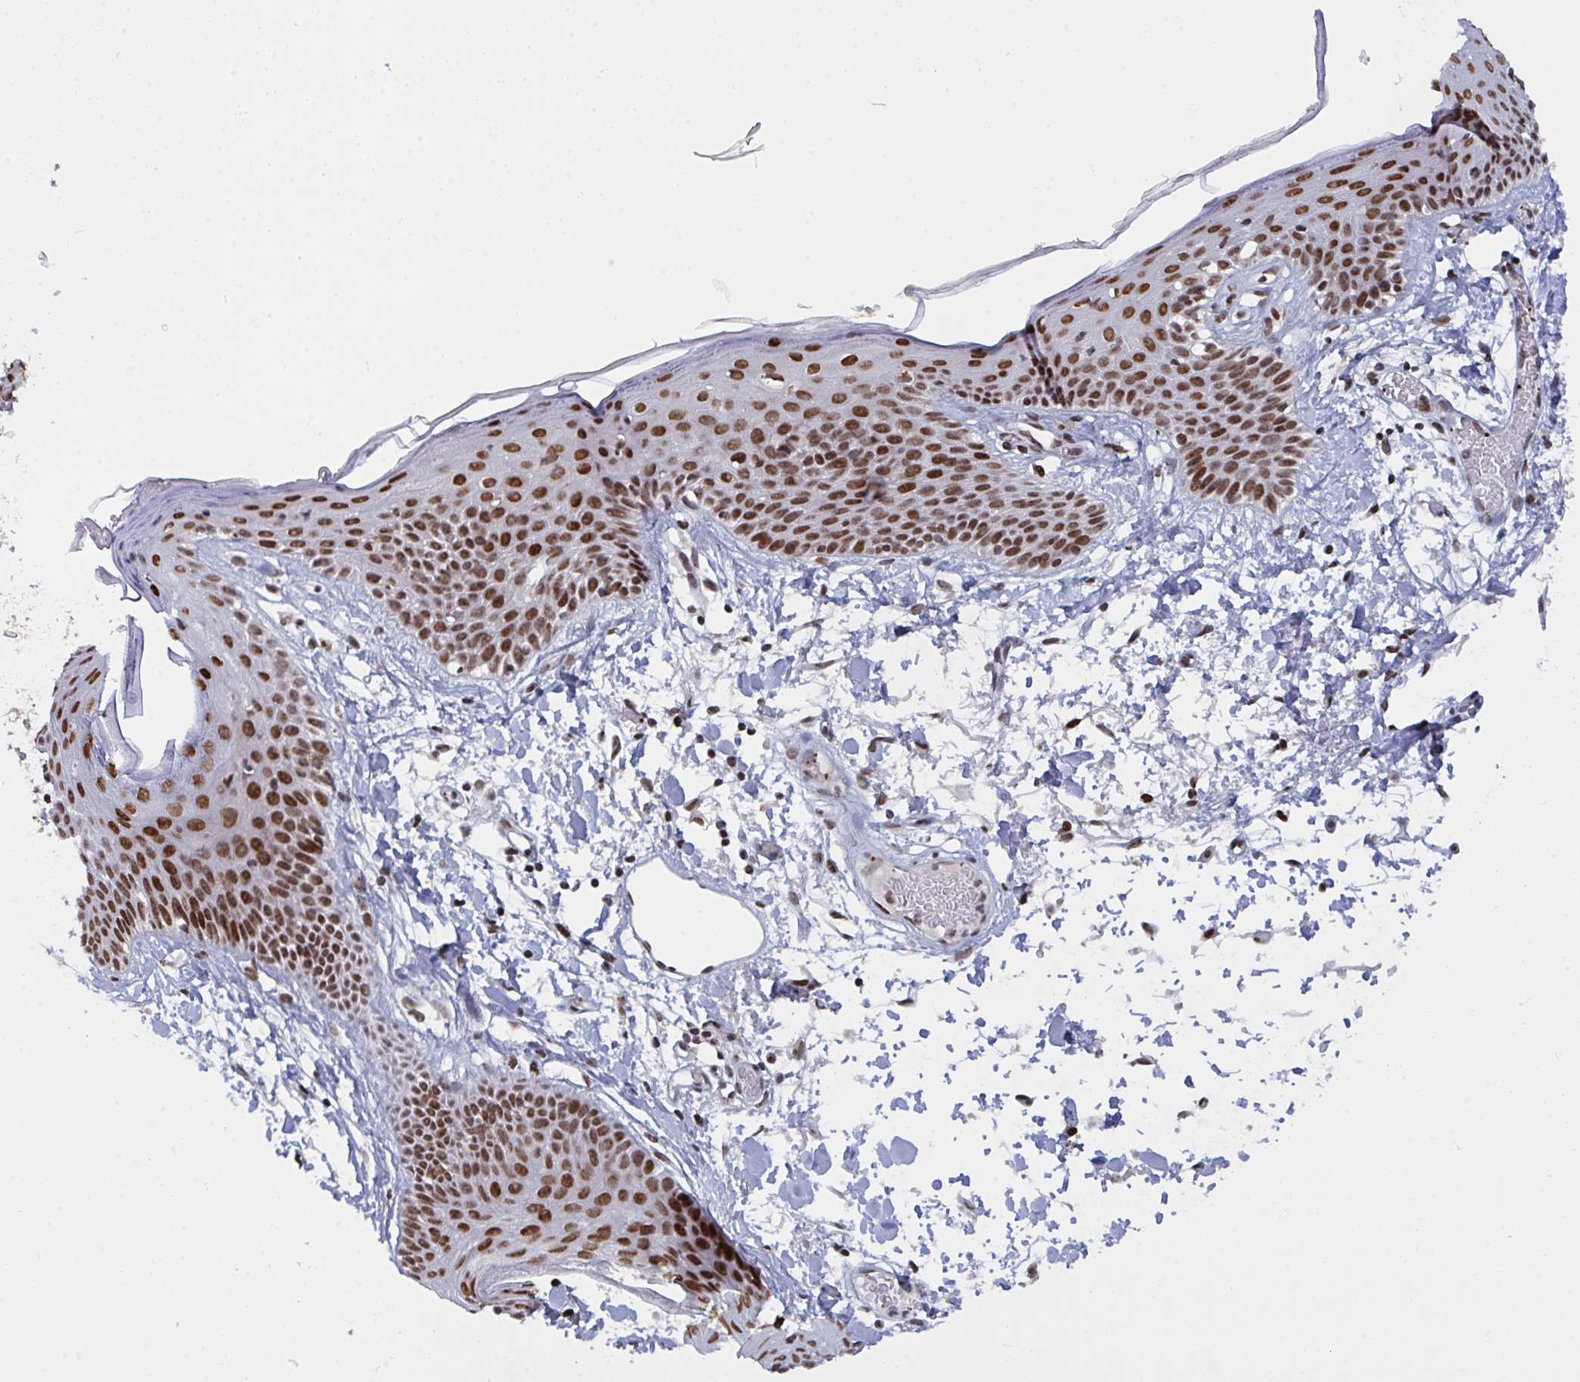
{"staining": {"intensity": "strong", "quantity": ">75%", "location": "nuclear"}, "tissue": "skin", "cell_type": "Fibroblasts", "image_type": "normal", "snomed": [{"axis": "morphology", "description": "Normal tissue, NOS"}, {"axis": "topography", "description": "Skin"}], "caption": "Immunohistochemical staining of normal skin displays high levels of strong nuclear expression in approximately >75% of fibroblasts. Nuclei are stained in blue.", "gene": "ZNF607", "patient": {"sex": "male", "age": 79}}